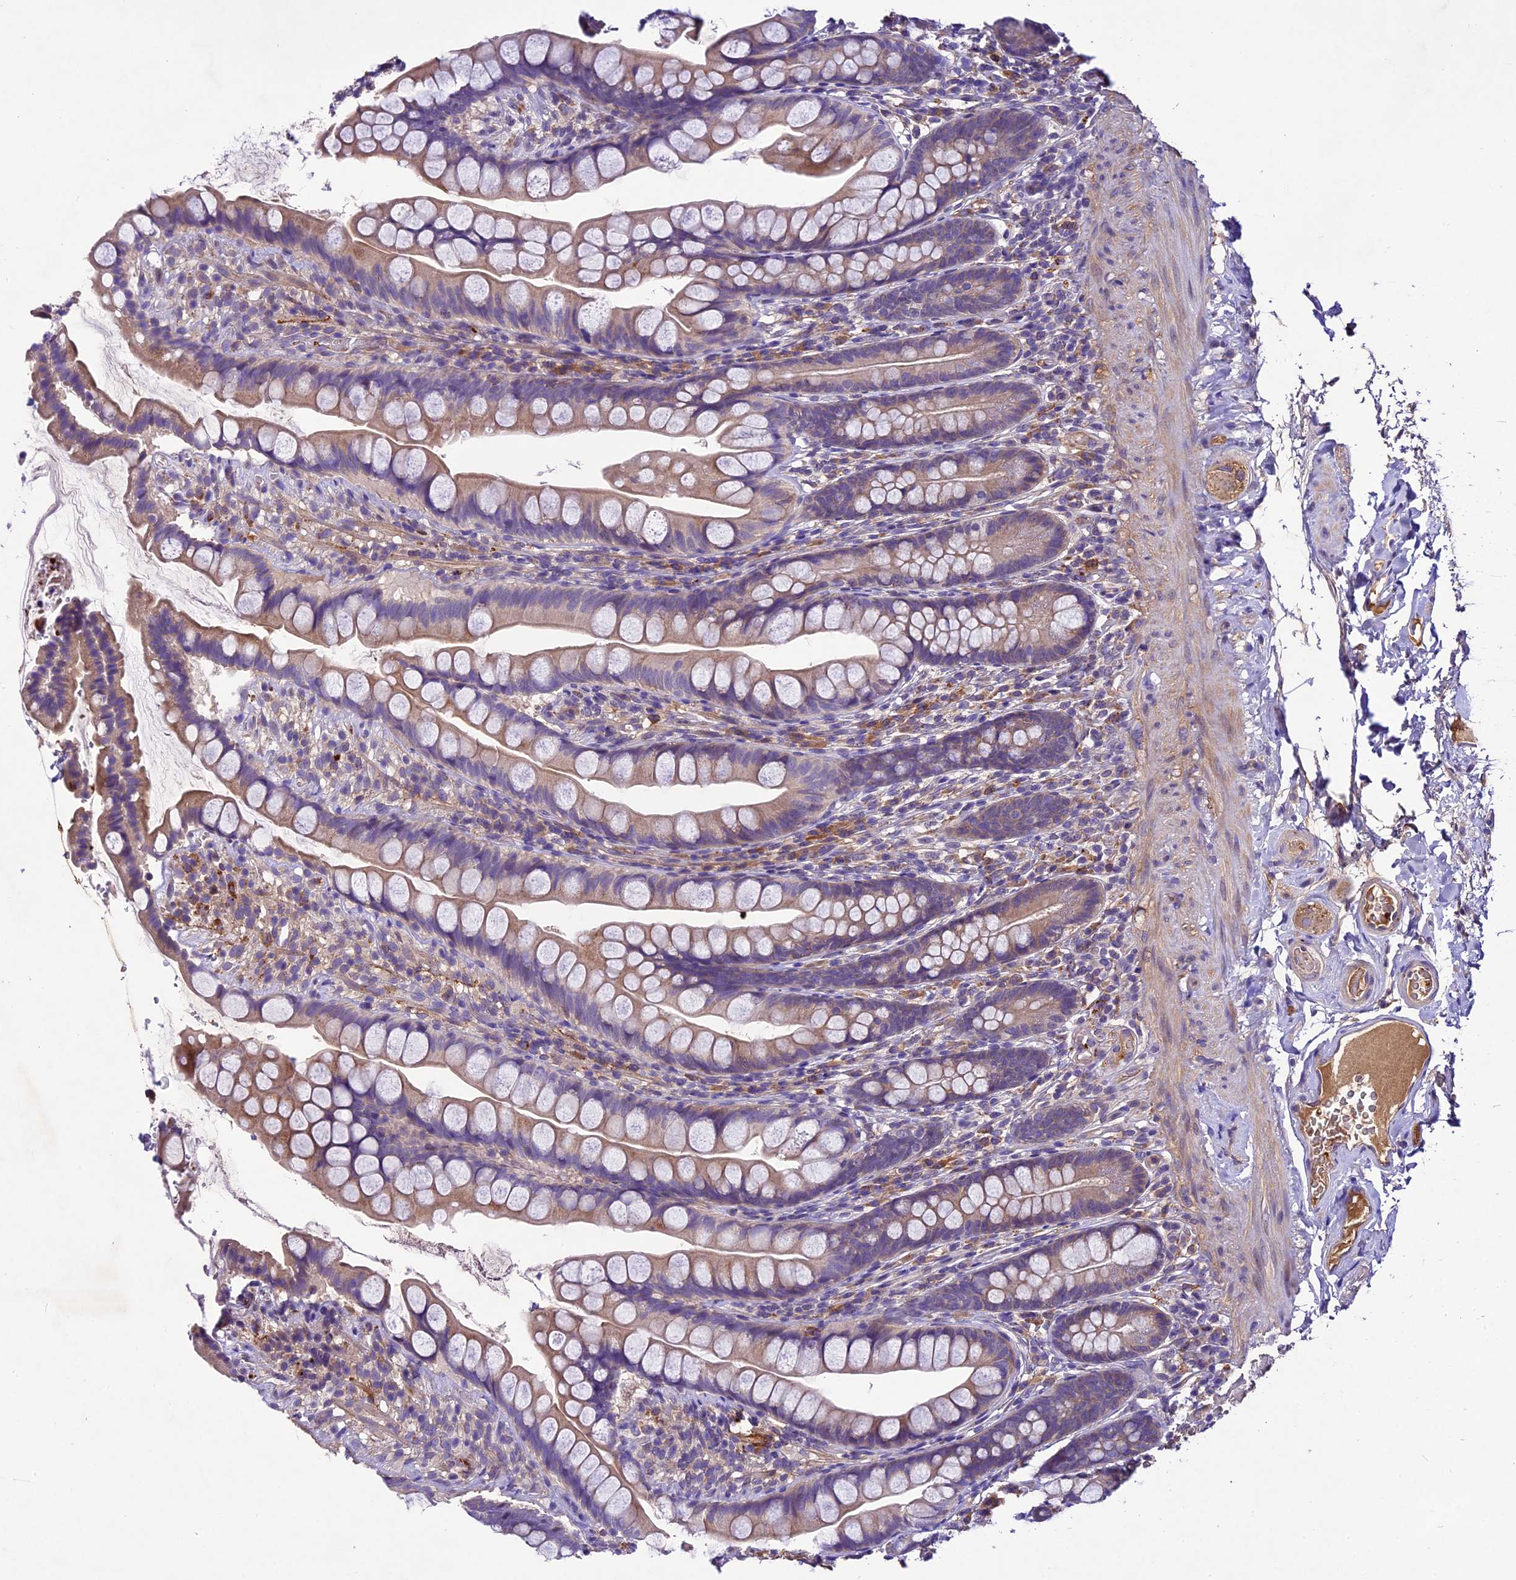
{"staining": {"intensity": "weak", "quantity": "25%-75%", "location": "cytoplasmic/membranous"}, "tissue": "small intestine", "cell_type": "Glandular cells", "image_type": "normal", "snomed": [{"axis": "morphology", "description": "Normal tissue, NOS"}, {"axis": "topography", "description": "Small intestine"}], "caption": "Brown immunohistochemical staining in unremarkable human small intestine displays weak cytoplasmic/membranous positivity in approximately 25%-75% of glandular cells. The staining was performed using DAB, with brown indicating positive protein expression. Nuclei are stained blue with hematoxylin.", "gene": "CILP2", "patient": {"sex": "male", "age": 70}}